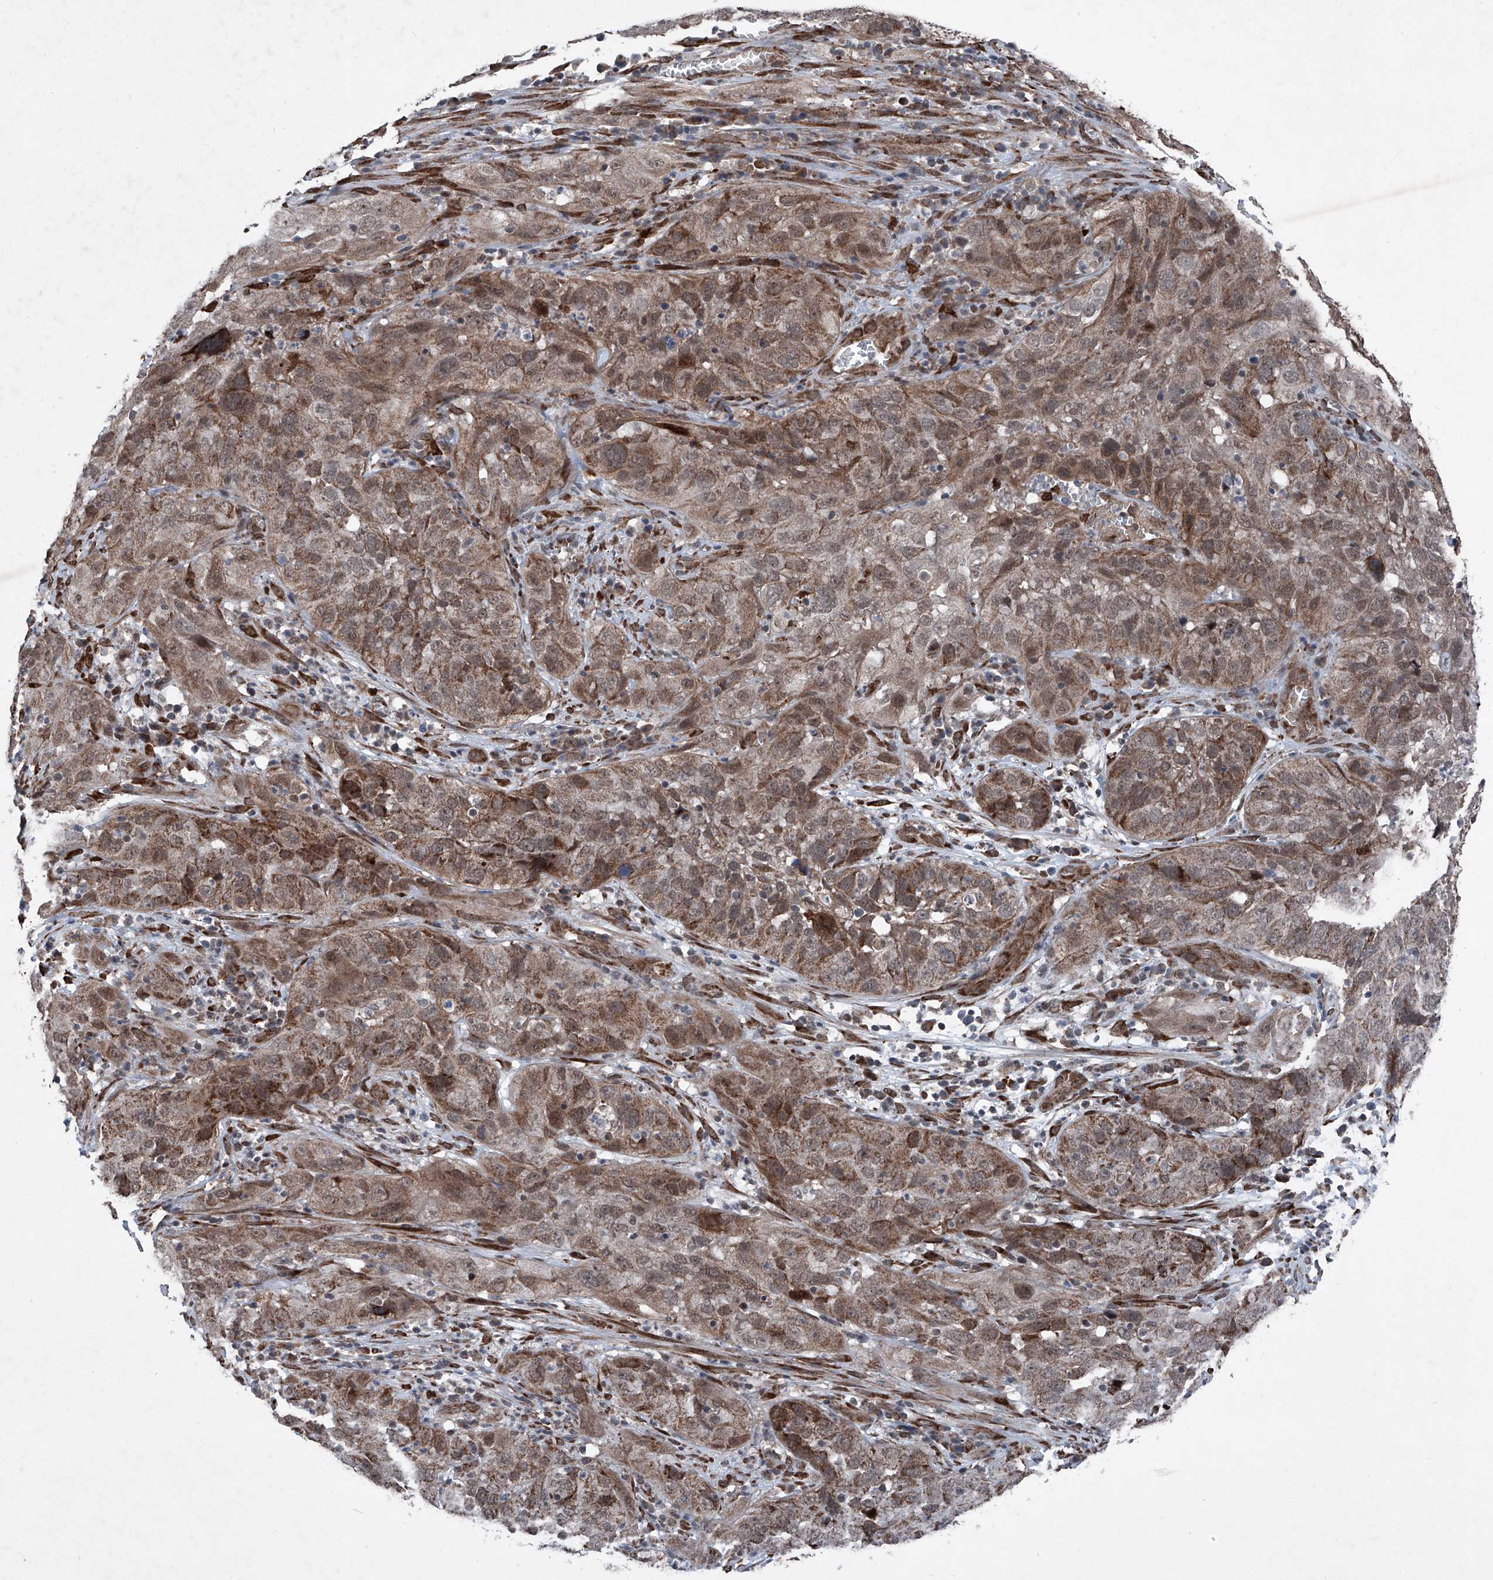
{"staining": {"intensity": "moderate", "quantity": ">75%", "location": "cytoplasmic/membranous"}, "tissue": "cervical cancer", "cell_type": "Tumor cells", "image_type": "cancer", "snomed": [{"axis": "morphology", "description": "Squamous cell carcinoma, NOS"}, {"axis": "topography", "description": "Cervix"}], "caption": "This histopathology image displays cervical cancer stained with immunohistochemistry to label a protein in brown. The cytoplasmic/membranous of tumor cells show moderate positivity for the protein. Nuclei are counter-stained blue.", "gene": "COA7", "patient": {"sex": "female", "age": 32}}